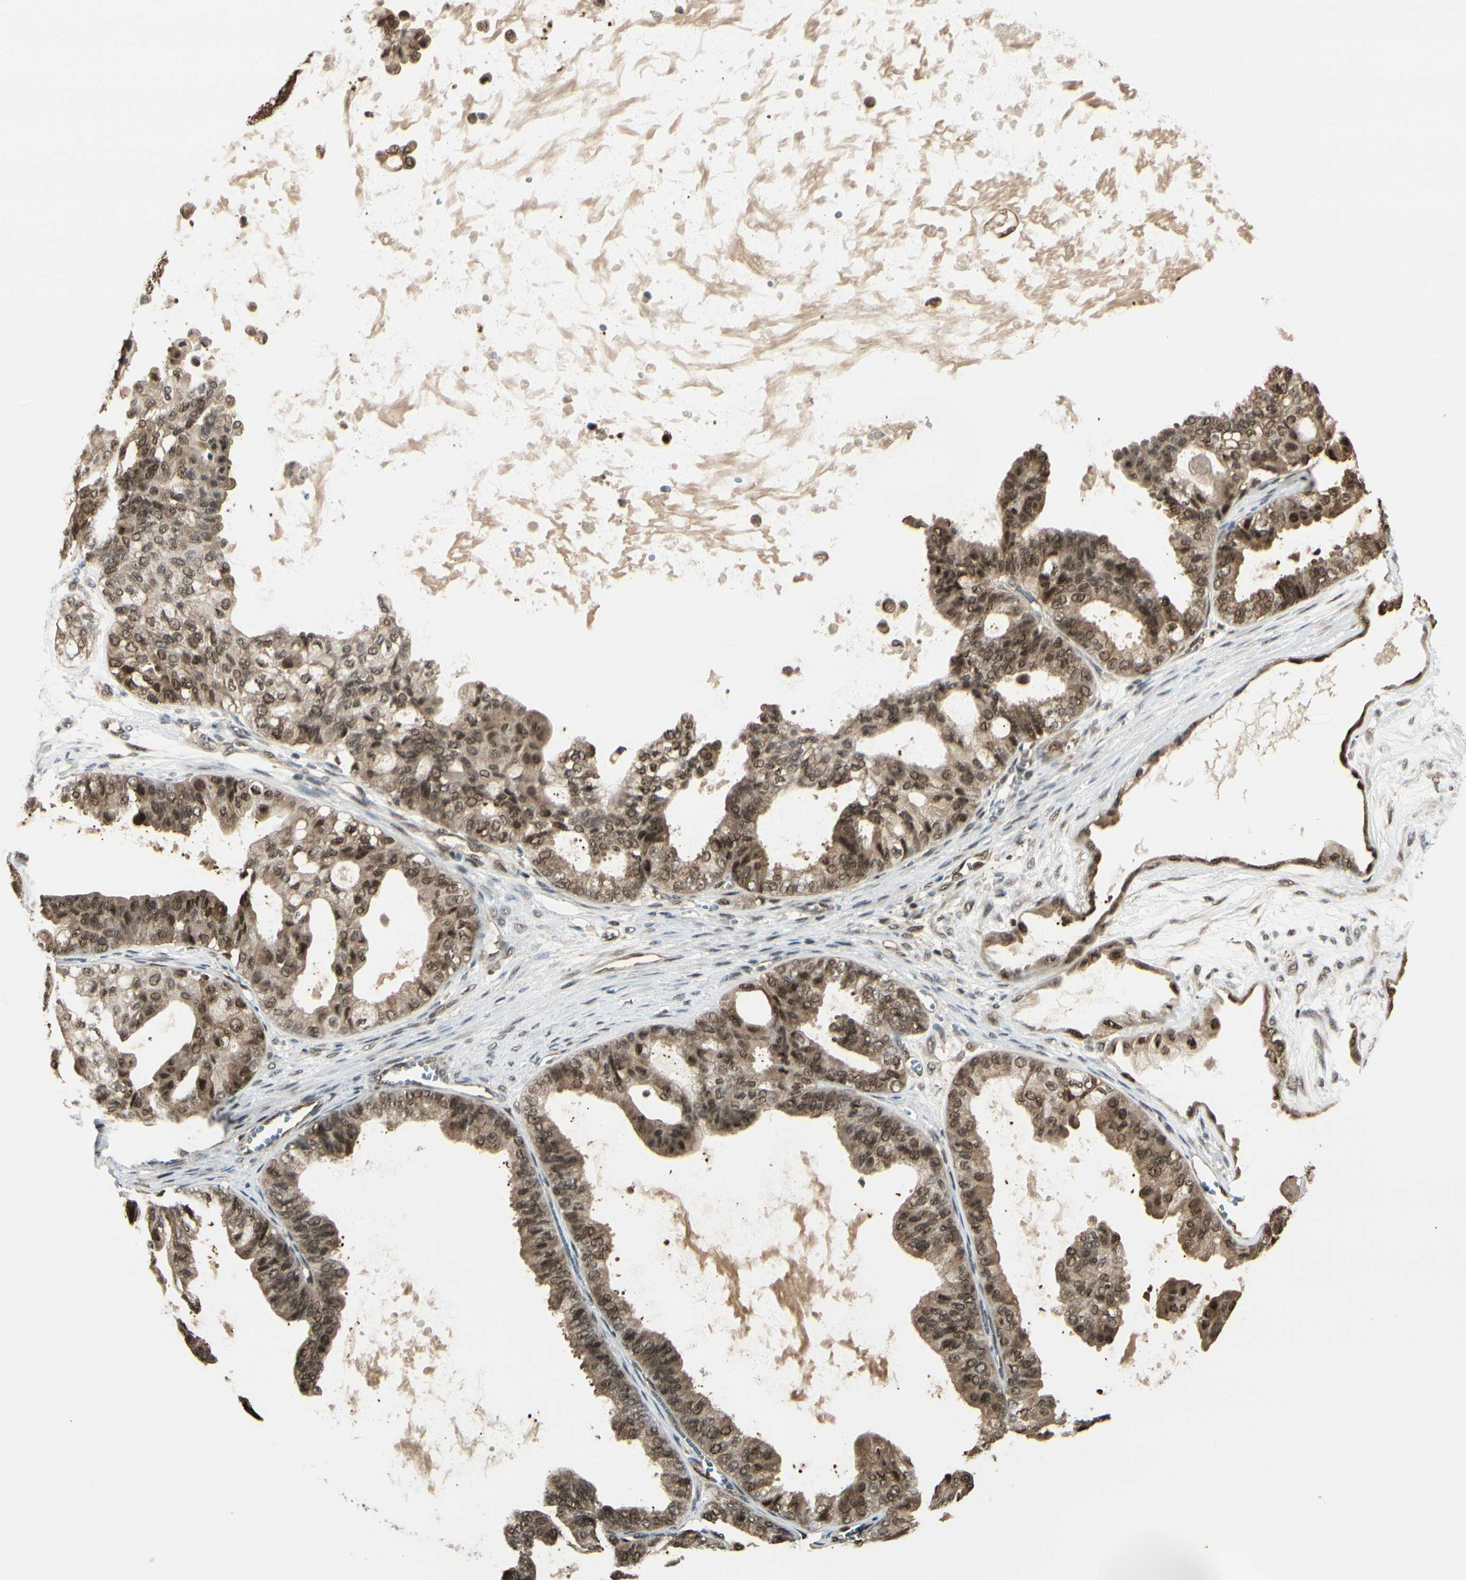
{"staining": {"intensity": "moderate", "quantity": ">75%", "location": "cytoplasmic/membranous,nuclear"}, "tissue": "ovarian cancer", "cell_type": "Tumor cells", "image_type": "cancer", "snomed": [{"axis": "morphology", "description": "Carcinoma, NOS"}, {"axis": "morphology", "description": "Carcinoma, endometroid"}, {"axis": "topography", "description": "Ovary"}], "caption": "Immunohistochemistry histopathology image of neoplastic tissue: human ovarian cancer stained using immunohistochemistry (IHC) exhibits medium levels of moderate protein expression localized specifically in the cytoplasmic/membranous and nuclear of tumor cells, appearing as a cytoplasmic/membranous and nuclear brown color.", "gene": "HSF1", "patient": {"sex": "female", "age": 50}}